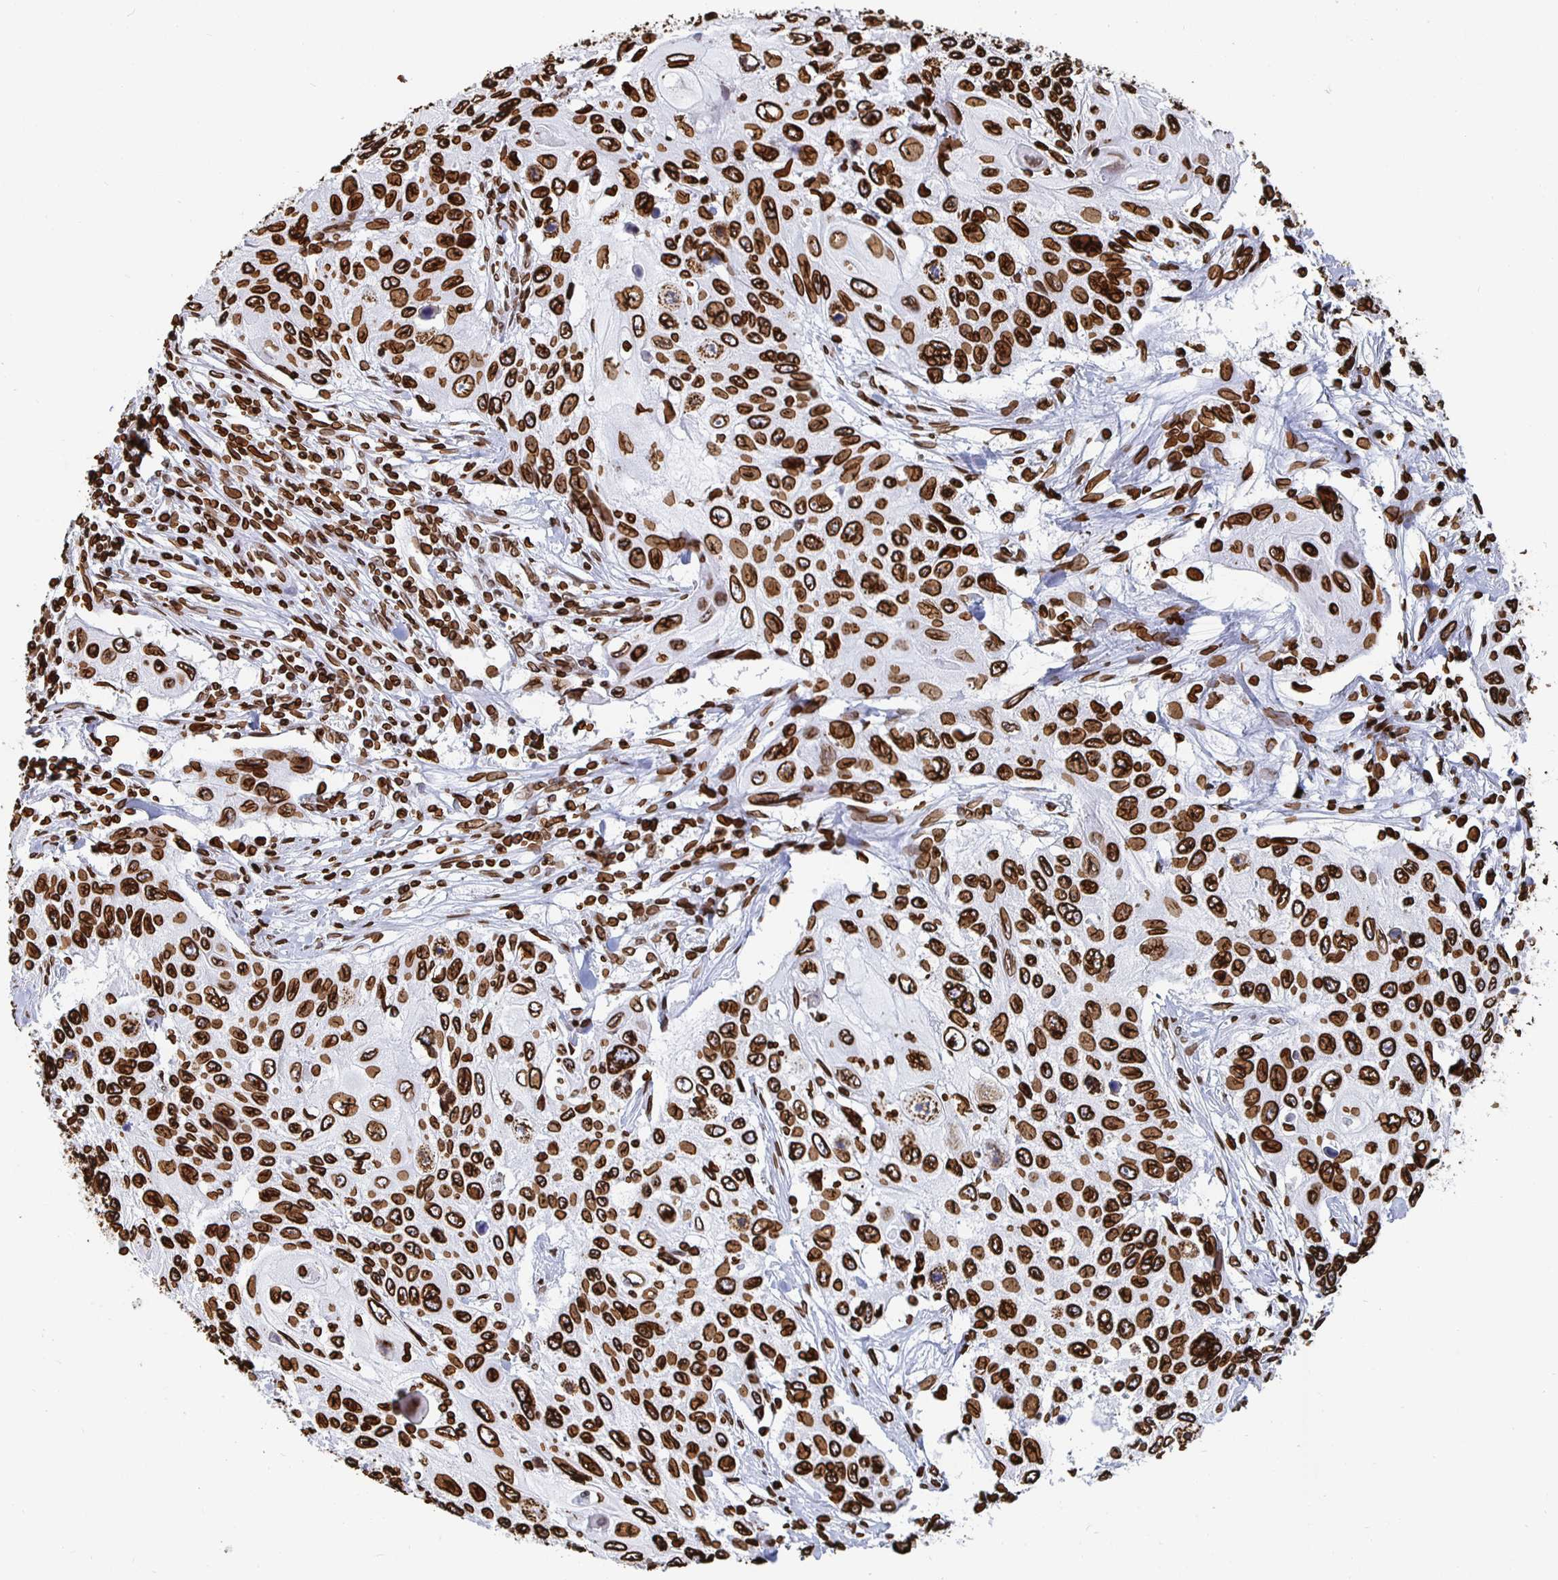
{"staining": {"intensity": "strong", "quantity": ">75%", "location": "cytoplasmic/membranous,nuclear"}, "tissue": "cervical cancer", "cell_type": "Tumor cells", "image_type": "cancer", "snomed": [{"axis": "morphology", "description": "Squamous cell carcinoma, NOS"}, {"axis": "topography", "description": "Cervix"}], "caption": "The image demonstrates a brown stain indicating the presence of a protein in the cytoplasmic/membranous and nuclear of tumor cells in cervical cancer. (Stains: DAB in brown, nuclei in blue, Microscopy: brightfield microscopy at high magnification).", "gene": "LMNB1", "patient": {"sex": "female", "age": 70}}